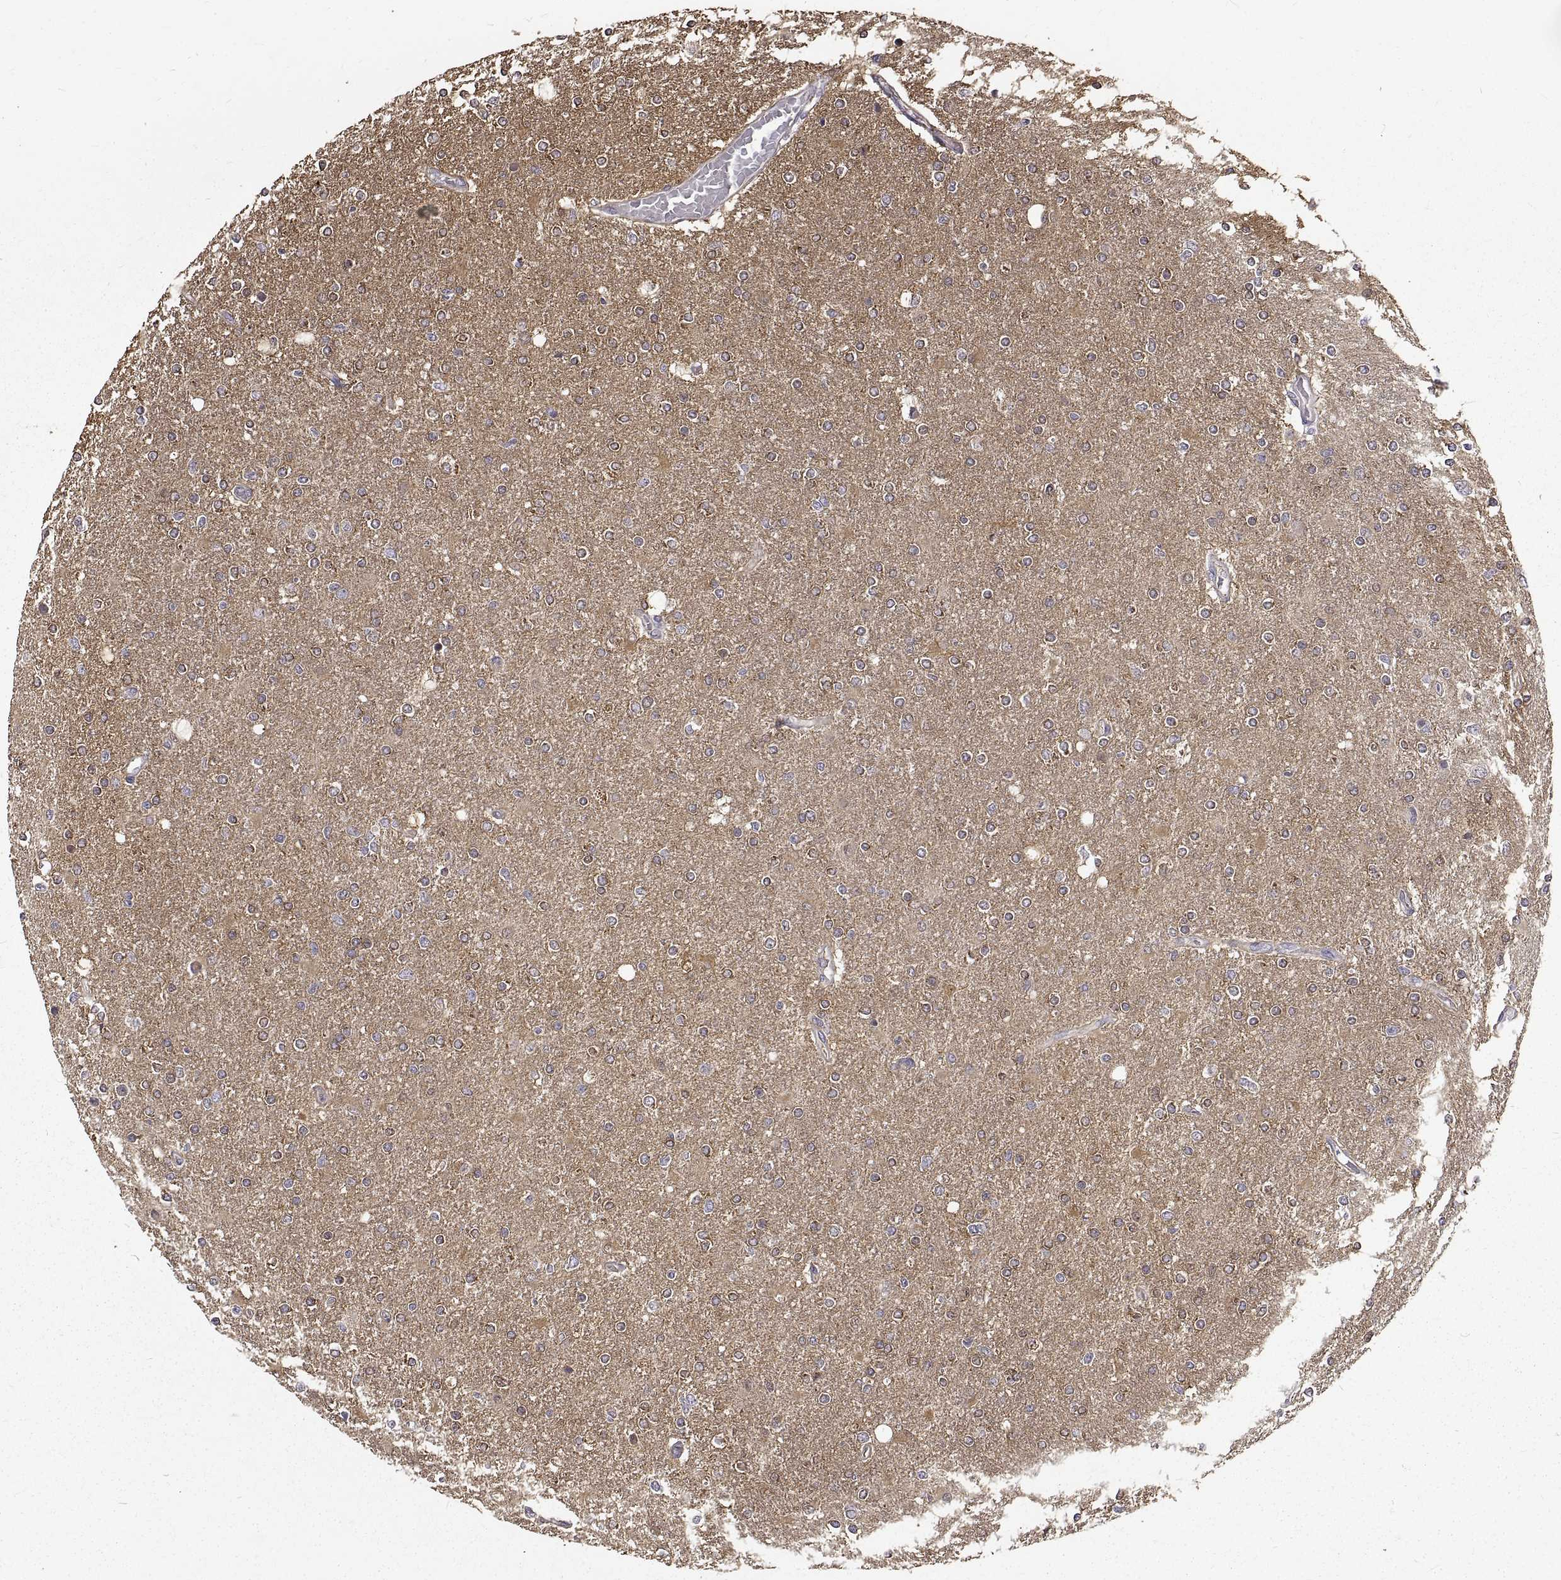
{"staining": {"intensity": "moderate", "quantity": "<25%", "location": "cytoplasmic/membranous"}, "tissue": "glioma", "cell_type": "Tumor cells", "image_type": "cancer", "snomed": [{"axis": "morphology", "description": "Glioma, malignant, High grade"}, {"axis": "topography", "description": "Cerebral cortex"}], "caption": "Immunohistochemistry (IHC) micrograph of human glioma stained for a protein (brown), which shows low levels of moderate cytoplasmic/membranous positivity in about <25% of tumor cells.", "gene": "PEA15", "patient": {"sex": "male", "age": 70}}